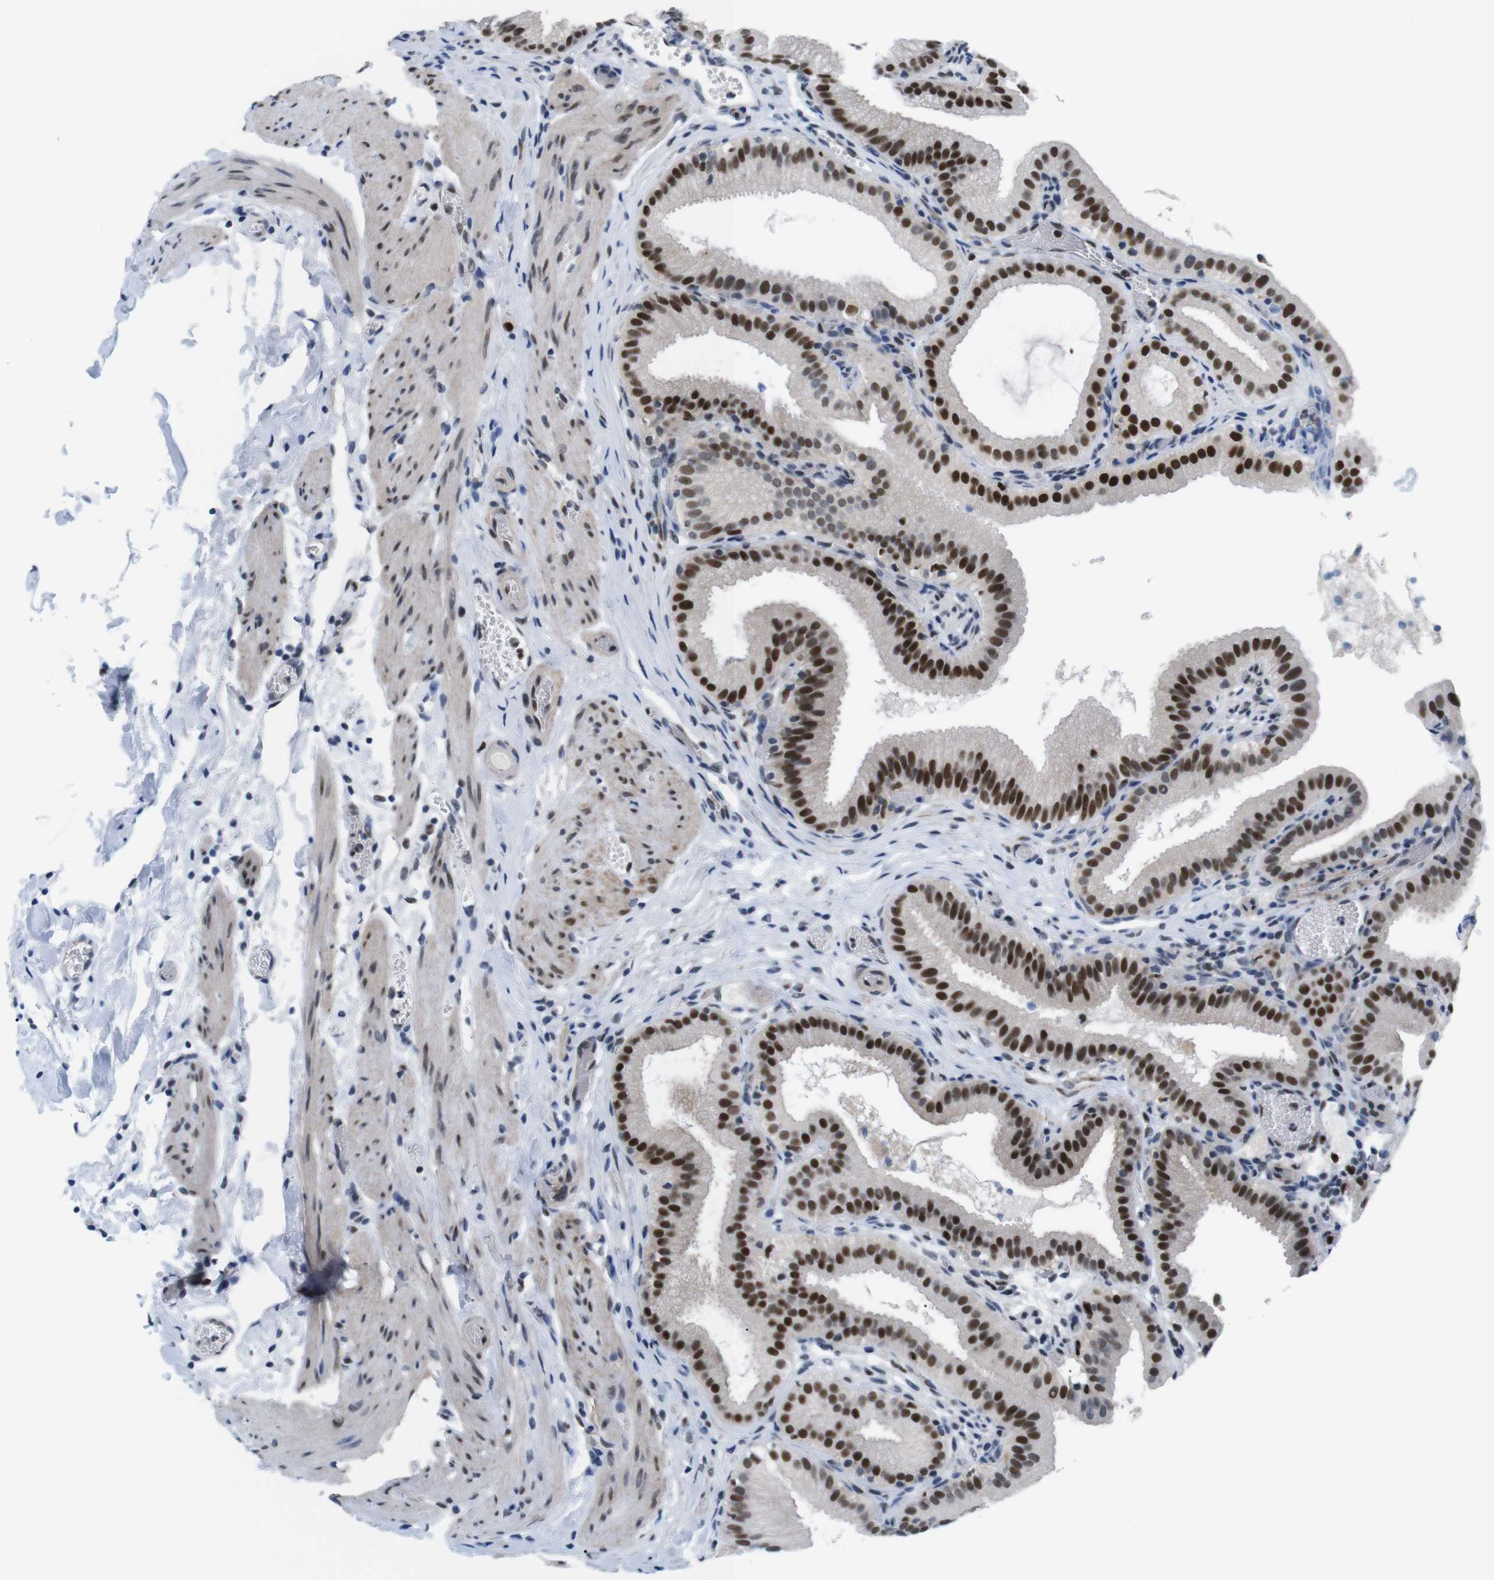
{"staining": {"intensity": "strong", "quantity": ">75%", "location": "nuclear"}, "tissue": "gallbladder", "cell_type": "Glandular cells", "image_type": "normal", "snomed": [{"axis": "morphology", "description": "Normal tissue, NOS"}, {"axis": "topography", "description": "Gallbladder"}], "caption": "An image showing strong nuclear positivity in approximately >75% of glandular cells in normal gallbladder, as visualized by brown immunohistochemical staining.", "gene": "PSME3", "patient": {"sex": "male", "age": 54}}